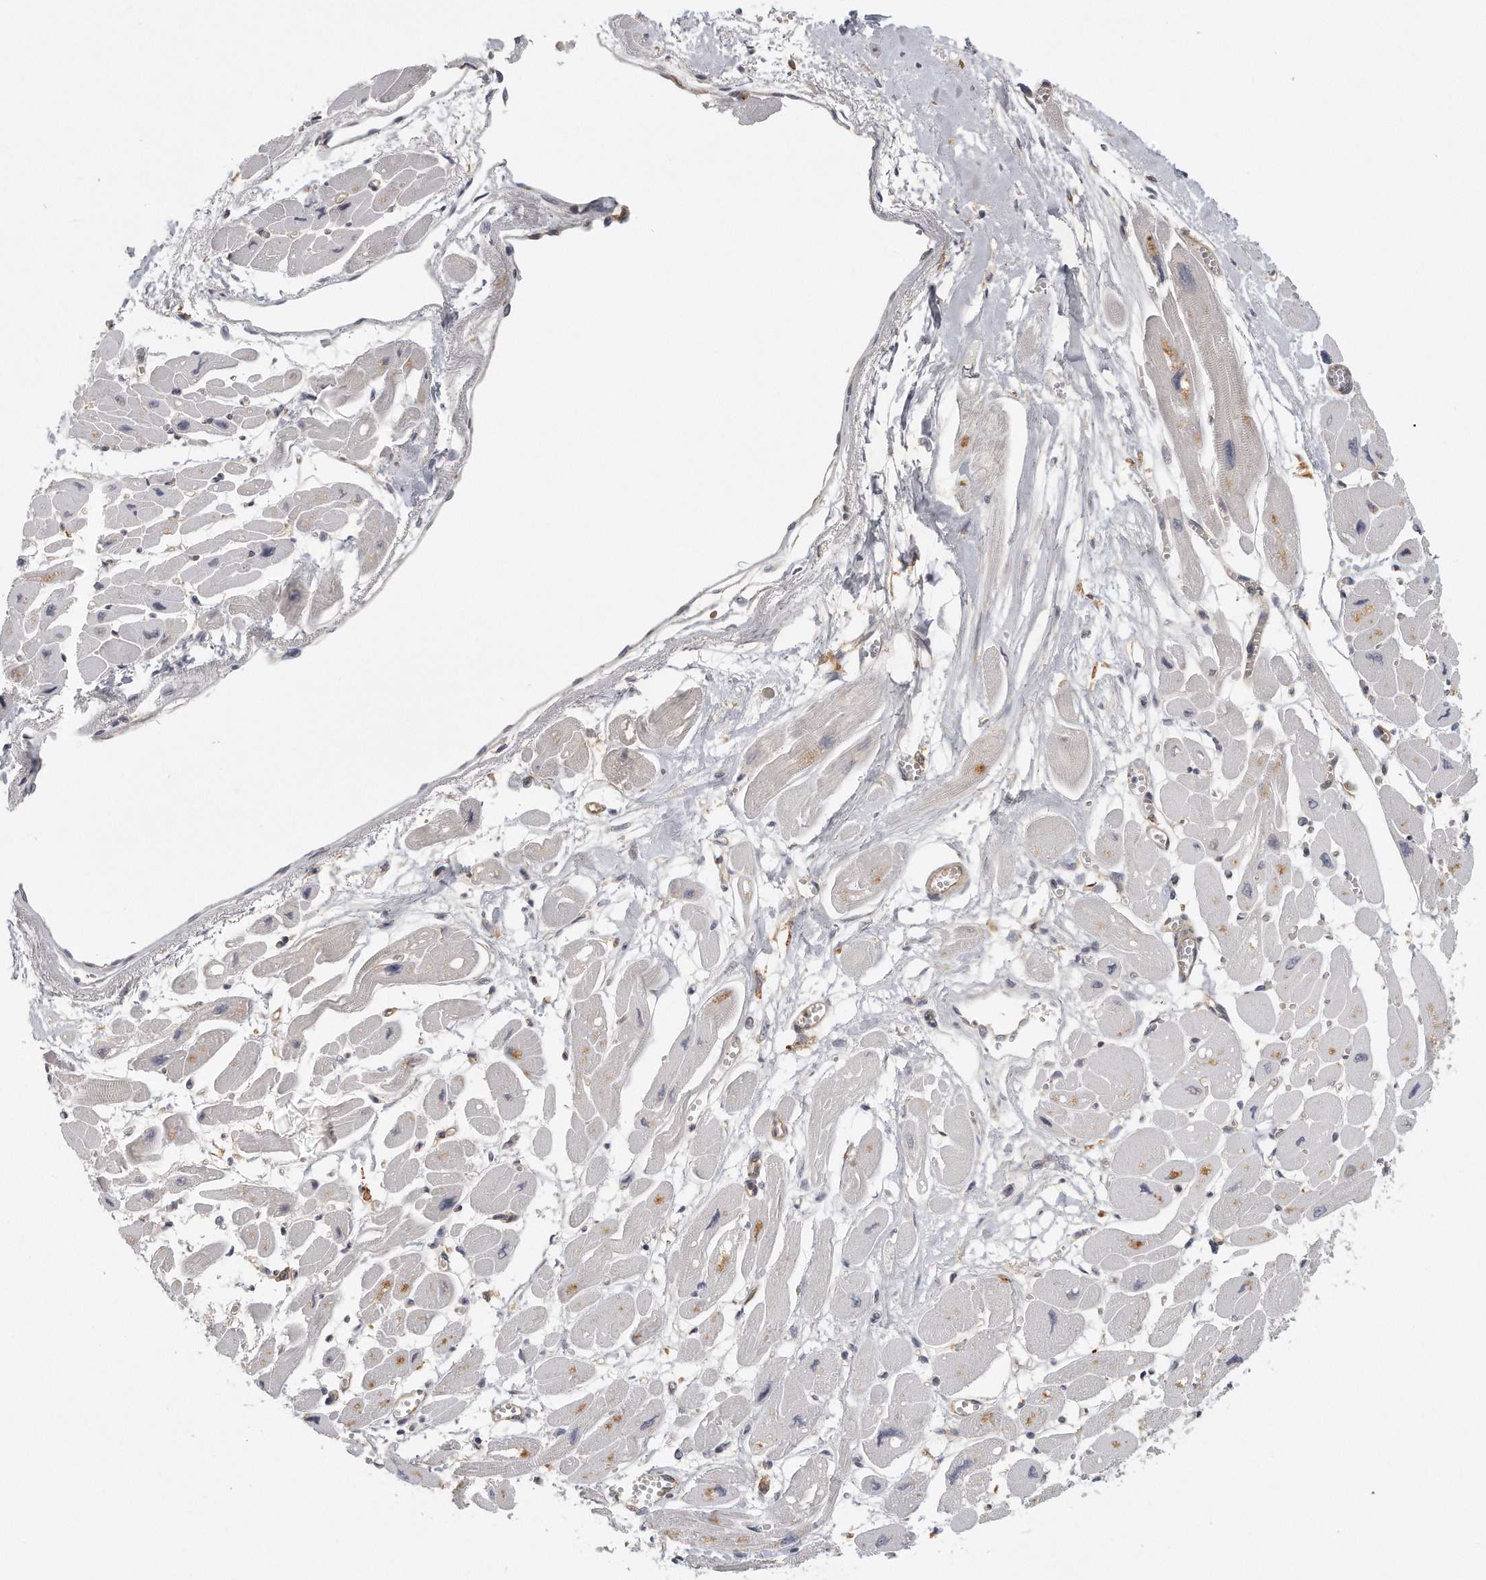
{"staining": {"intensity": "negative", "quantity": "none", "location": "none"}, "tissue": "heart muscle", "cell_type": "Cardiomyocytes", "image_type": "normal", "snomed": [{"axis": "morphology", "description": "Normal tissue, NOS"}, {"axis": "topography", "description": "Heart"}], "caption": "Micrograph shows no protein staining in cardiomyocytes of normal heart muscle.", "gene": "MTERF4", "patient": {"sex": "female", "age": 54}}